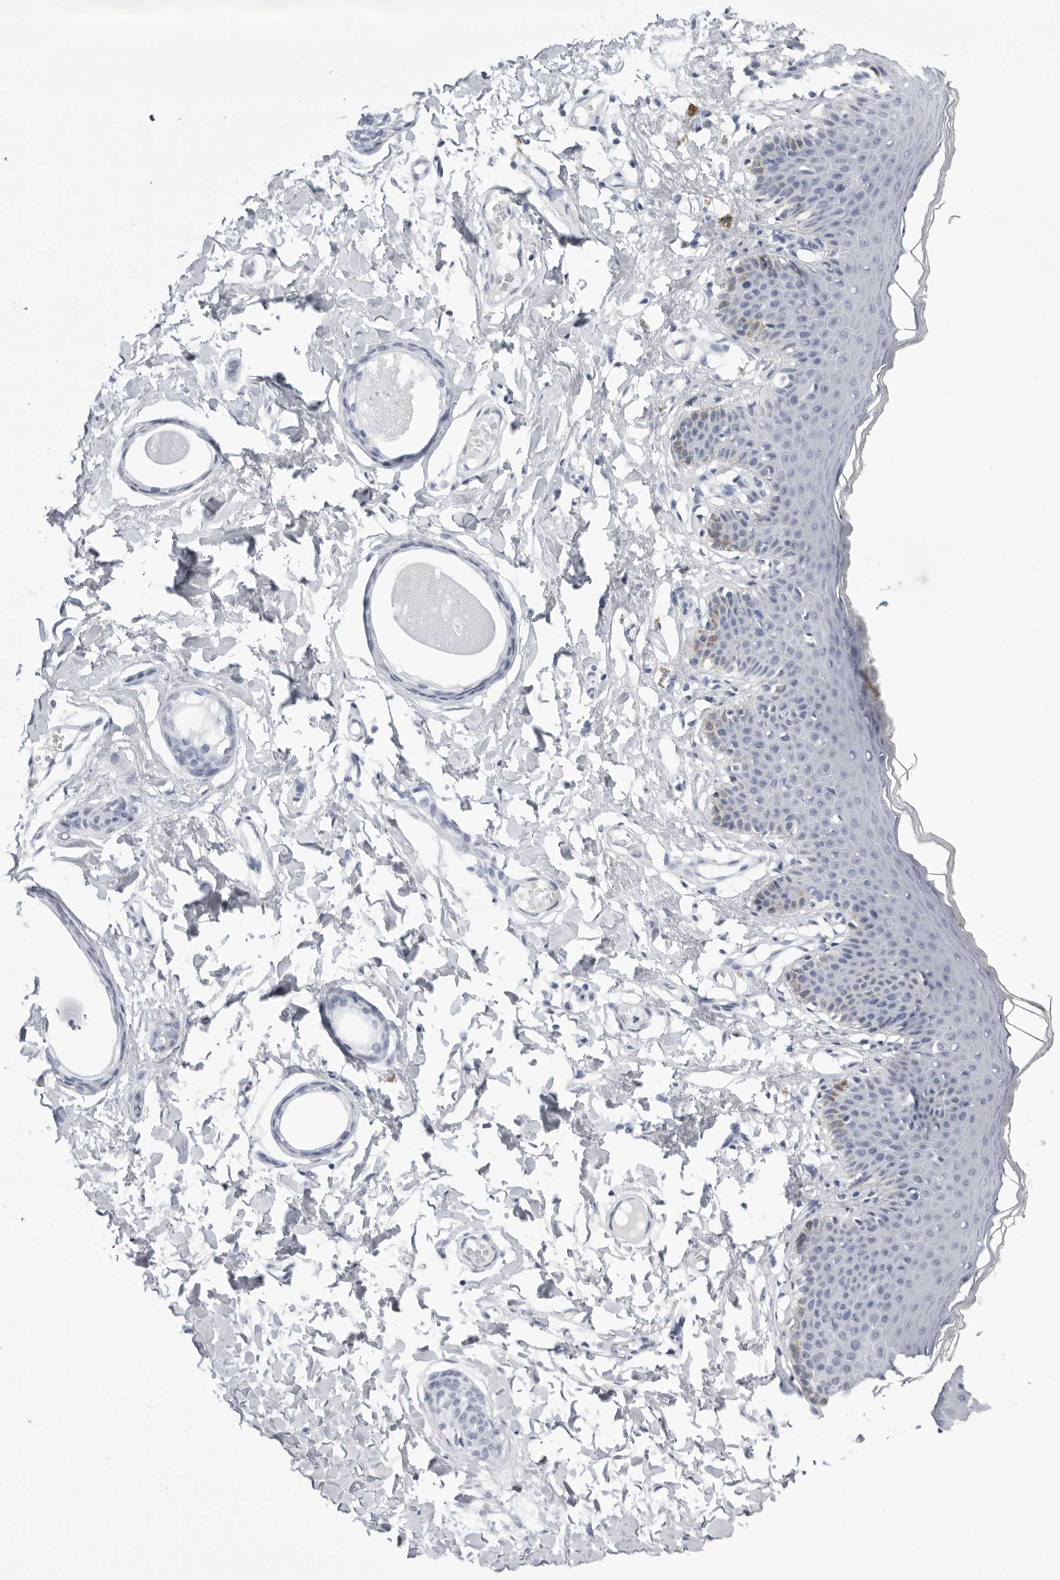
{"staining": {"intensity": "negative", "quantity": "none", "location": "none"}, "tissue": "skin", "cell_type": "Epidermal cells", "image_type": "normal", "snomed": [{"axis": "morphology", "description": "Normal tissue, NOS"}, {"axis": "topography", "description": "Vulva"}], "caption": "High power microscopy micrograph of an IHC photomicrograph of normal skin, revealing no significant positivity in epidermal cells.", "gene": "ZNF502", "patient": {"sex": "female", "age": 66}}